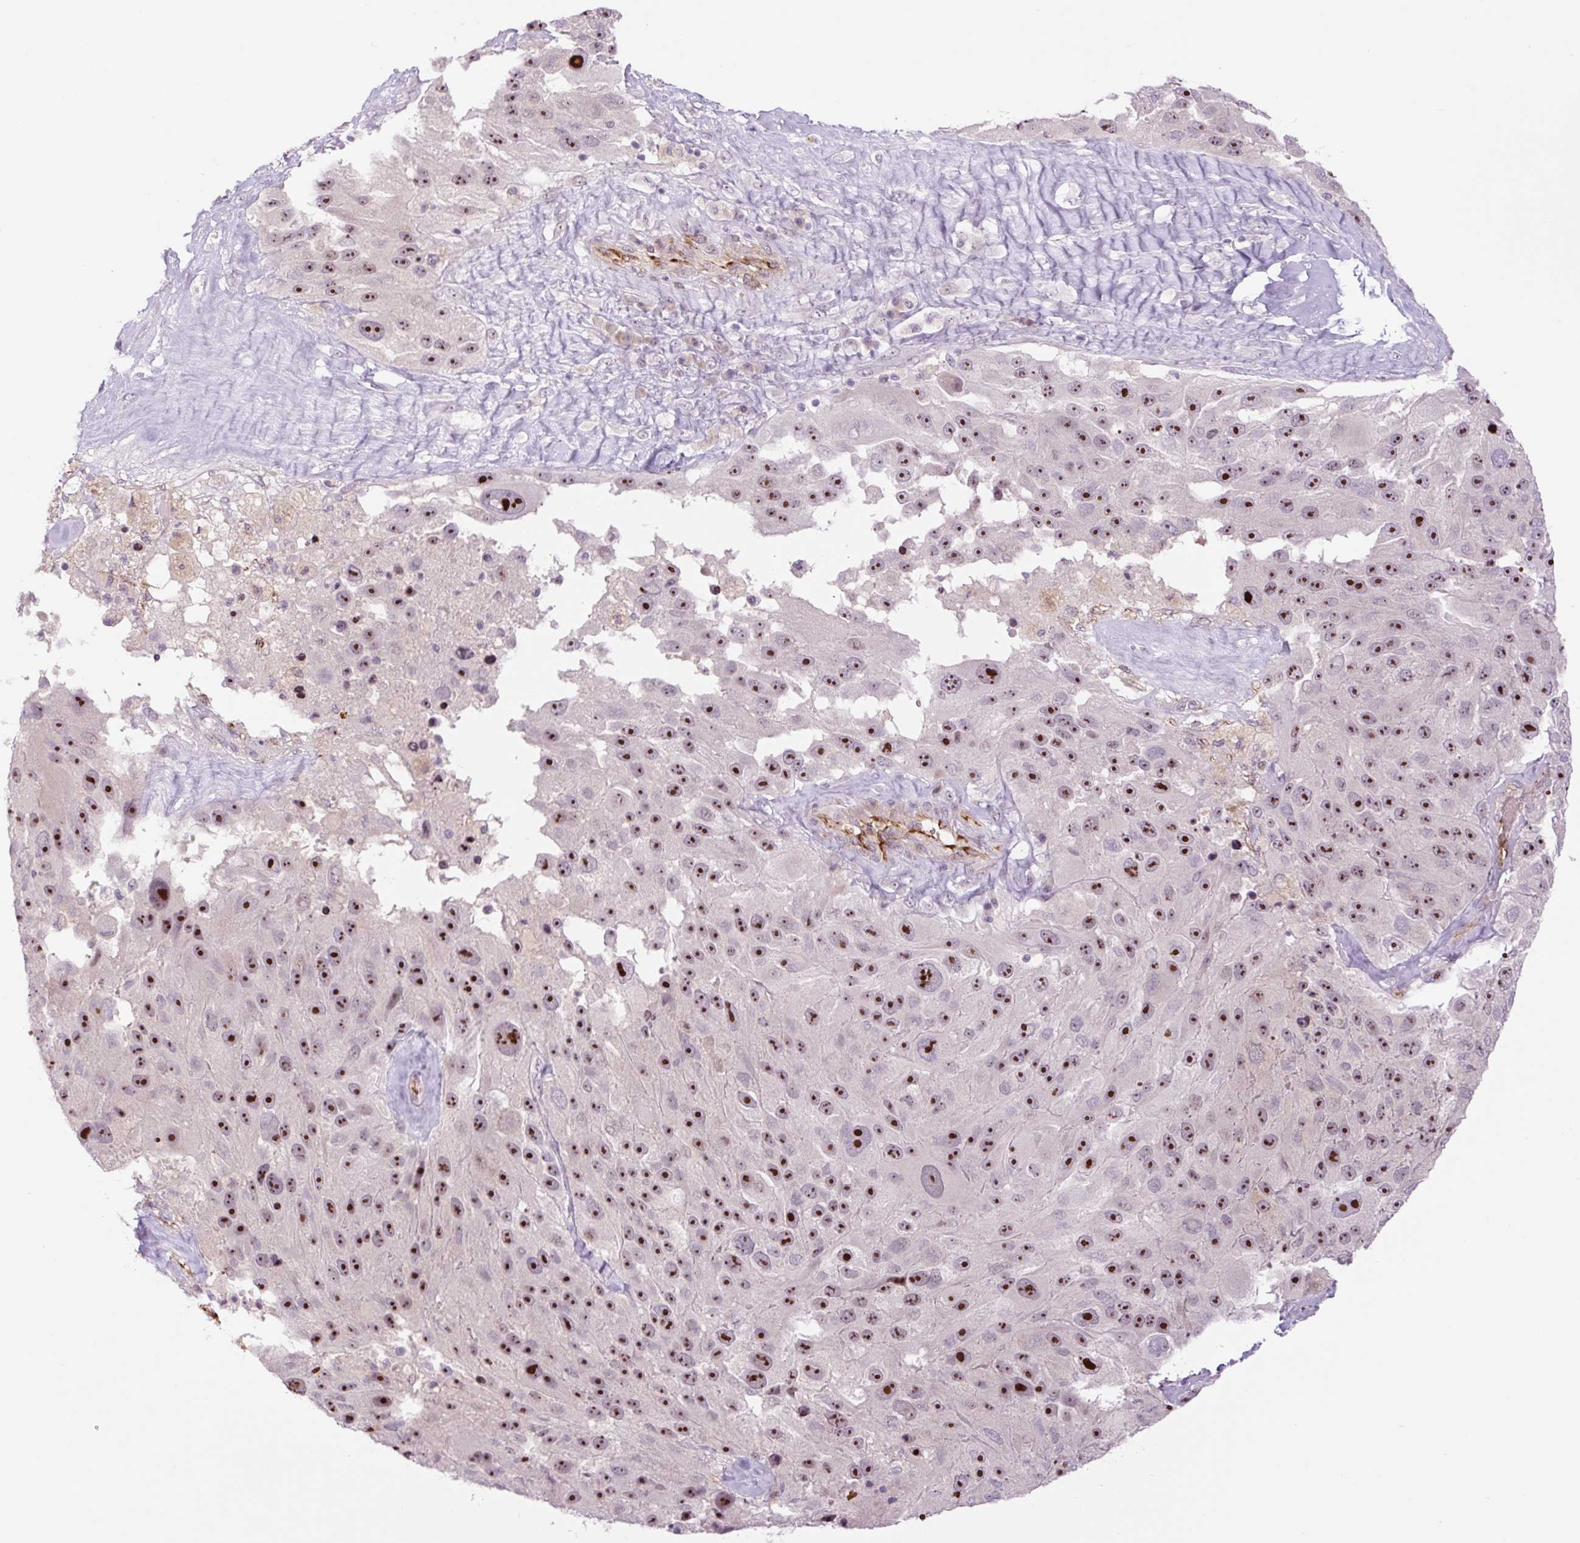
{"staining": {"intensity": "strong", "quantity": ">75%", "location": "nuclear"}, "tissue": "melanoma", "cell_type": "Tumor cells", "image_type": "cancer", "snomed": [{"axis": "morphology", "description": "Malignant melanoma, Metastatic site"}, {"axis": "topography", "description": "Lymph node"}], "caption": "High-power microscopy captured an immunohistochemistry image of malignant melanoma (metastatic site), revealing strong nuclear positivity in about >75% of tumor cells.", "gene": "ZNF417", "patient": {"sex": "male", "age": 62}}